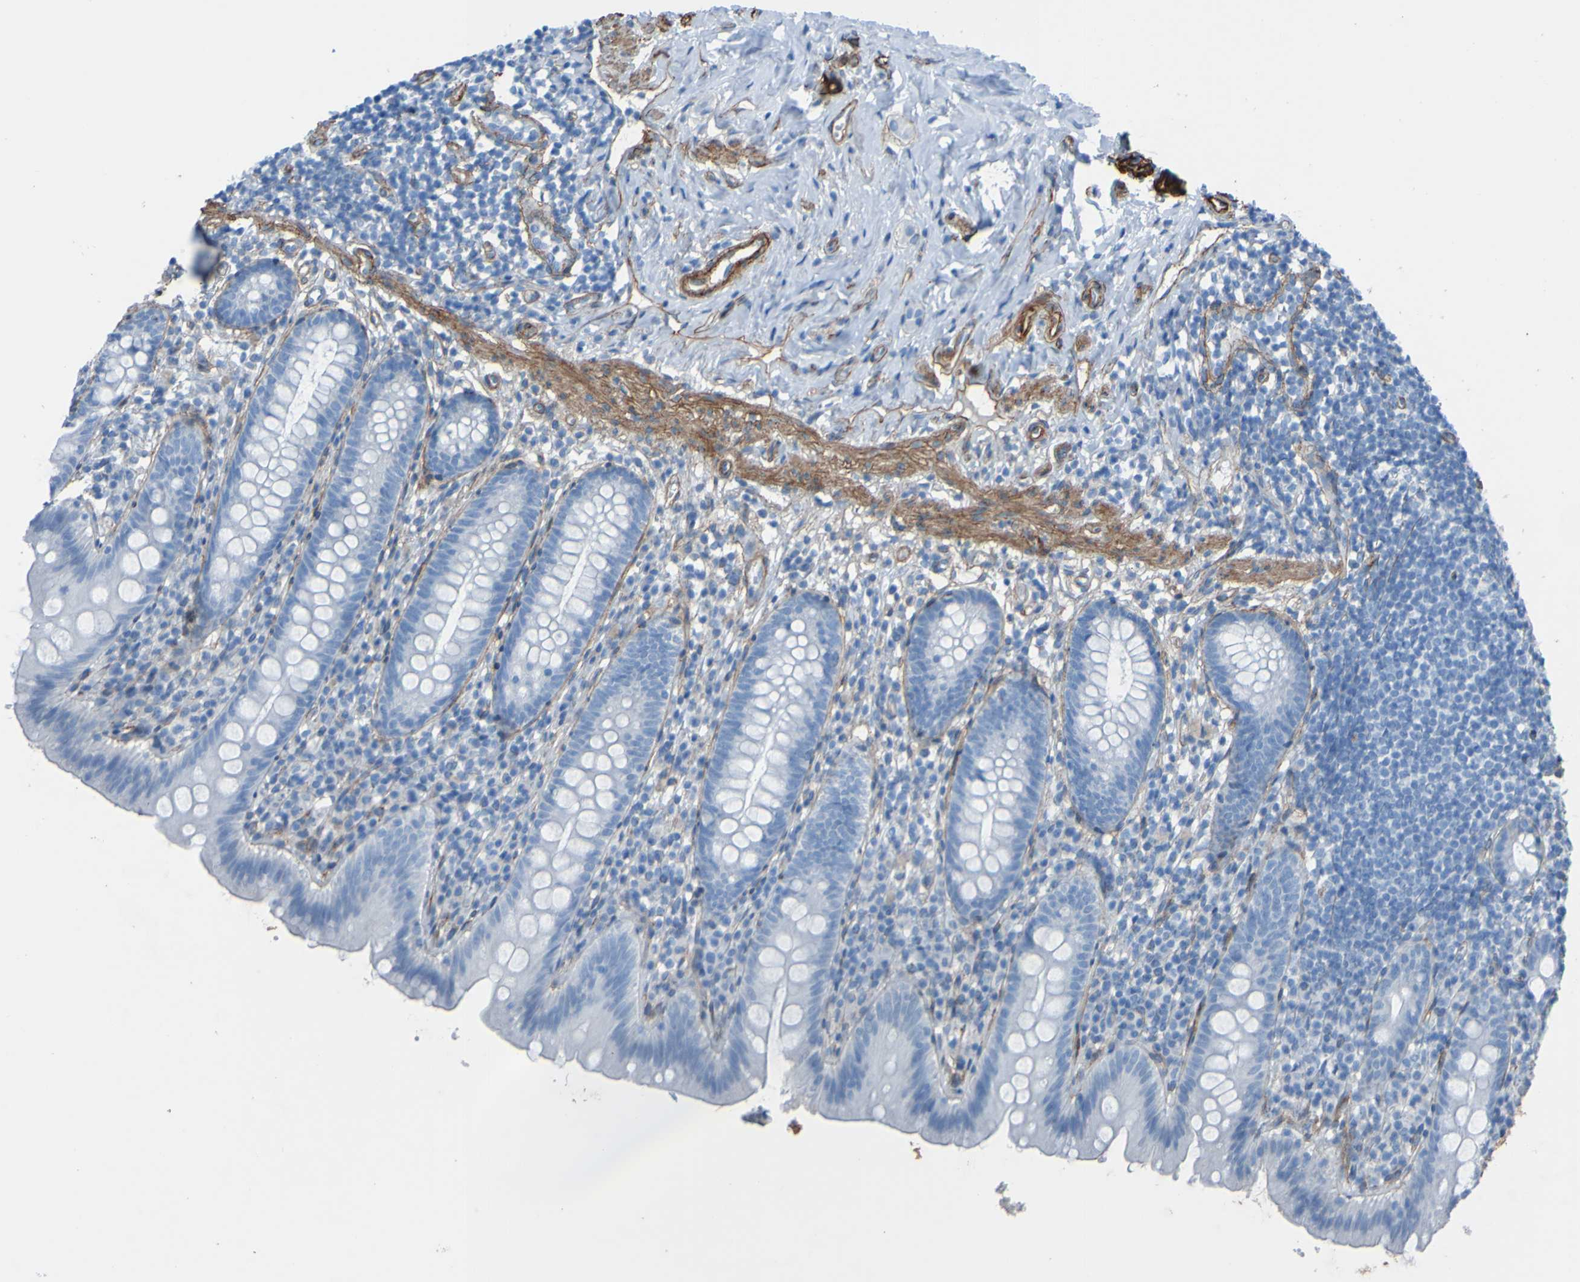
{"staining": {"intensity": "negative", "quantity": "none", "location": "none"}, "tissue": "appendix", "cell_type": "Glandular cells", "image_type": "normal", "snomed": [{"axis": "morphology", "description": "Normal tissue, NOS"}, {"axis": "topography", "description": "Appendix"}], "caption": "Immunohistochemistry (IHC) image of normal appendix stained for a protein (brown), which shows no positivity in glandular cells. (DAB (3,3'-diaminobenzidine) immunohistochemistry visualized using brightfield microscopy, high magnification).", "gene": "COL4A2", "patient": {"sex": "male", "age": 52}}